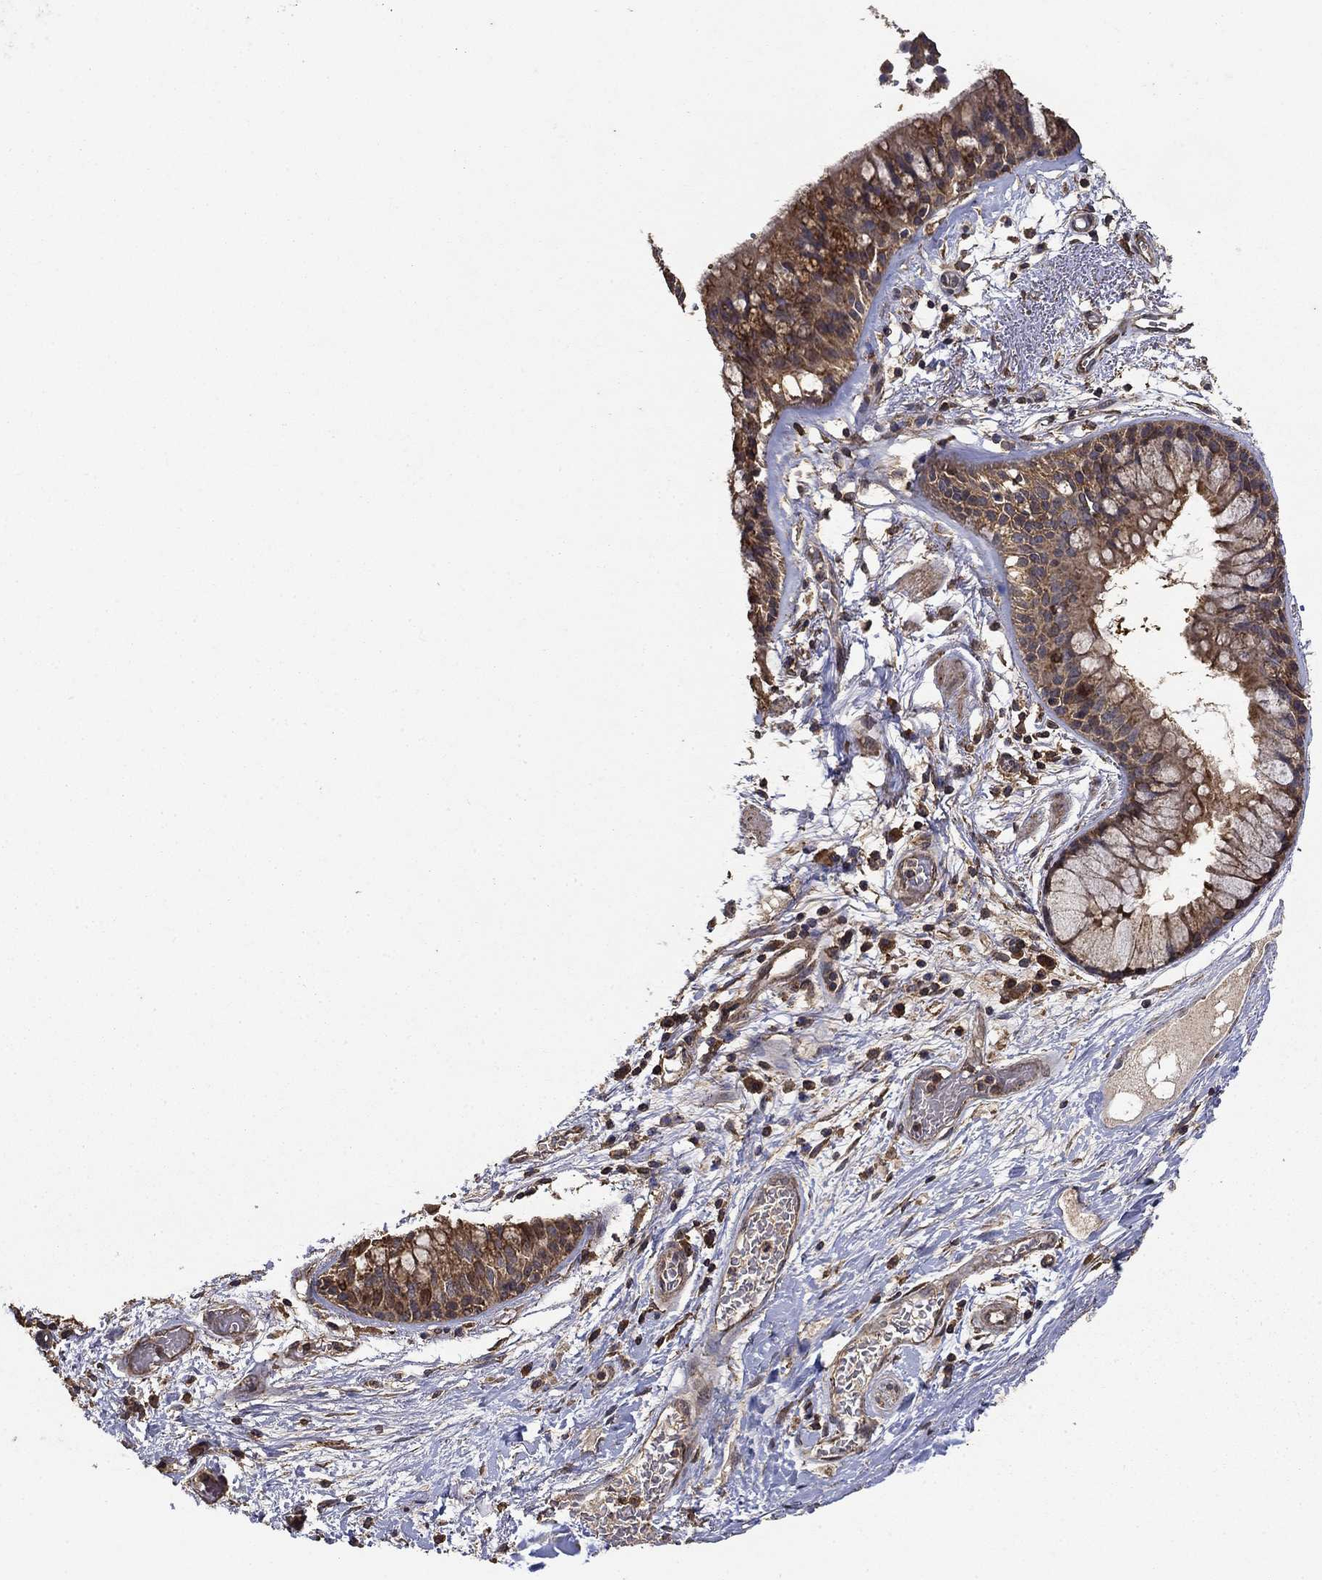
{"staining": {"intensity": "moderate", "quantity": "25%-75%", "location": "cytoplasmic/membranous"}, "tissue": "bronchus", "cell_type": "Respiratory epithelial cells", "image_type": "normal", "snomed": [{"axis": "morphology", "description": "Normal tissue, NOS"}, {"axis": "topography", "description": "Bronchus"}, {"axis": "topography", "description": "Lung"}], "caption": "Immunohistochemical staining of unremarkable bronchus displays 25%-75% levels of moderate cytoplasmic/membranous protein staining in approximately 25%-75% of respiratory epithelial cells. (DAB (3,3'-diaminobenzidine) = brown stain, brightfield microscopy at high magnification).", "gene": "IFRD1", "patient": {"sex": "female", "age": 57}}